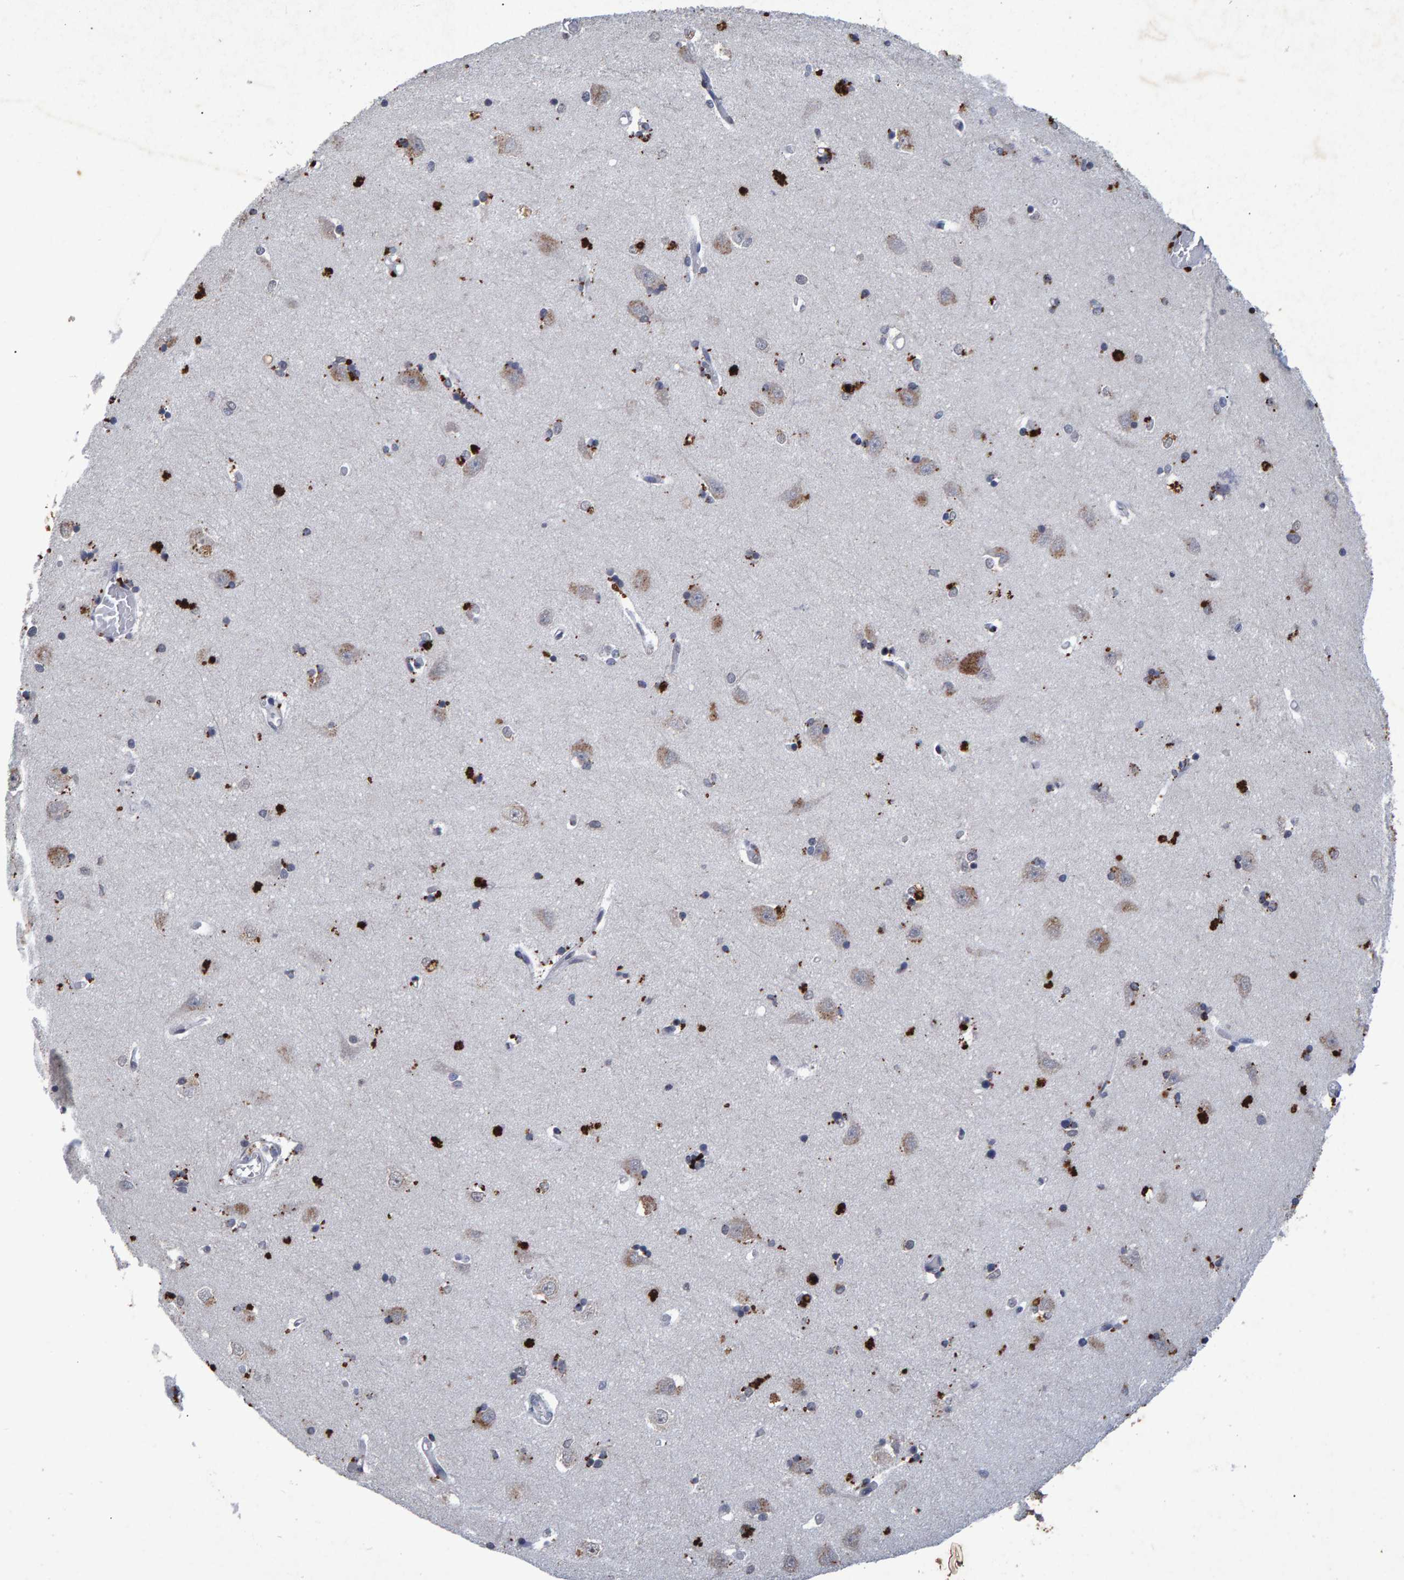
{"staining": {"intensity": "negative", "quantity": "none", "location": "none"}, "tissue": "hippocampus", "cell_type": "Glial cells", "image_type": "normal", "snomed": [{"axis": "morphology", "description": "Normal tissue, NOS"}, {"axis": "topography", "description": "Hippocampus"}], "caption": "An immunohistochemistry histopathology image of normal hippocampus is shown. There is no staining in glial cells of hippocampus.", "gene": "GALC", "patient": {"sex": "male", "age": 45}}